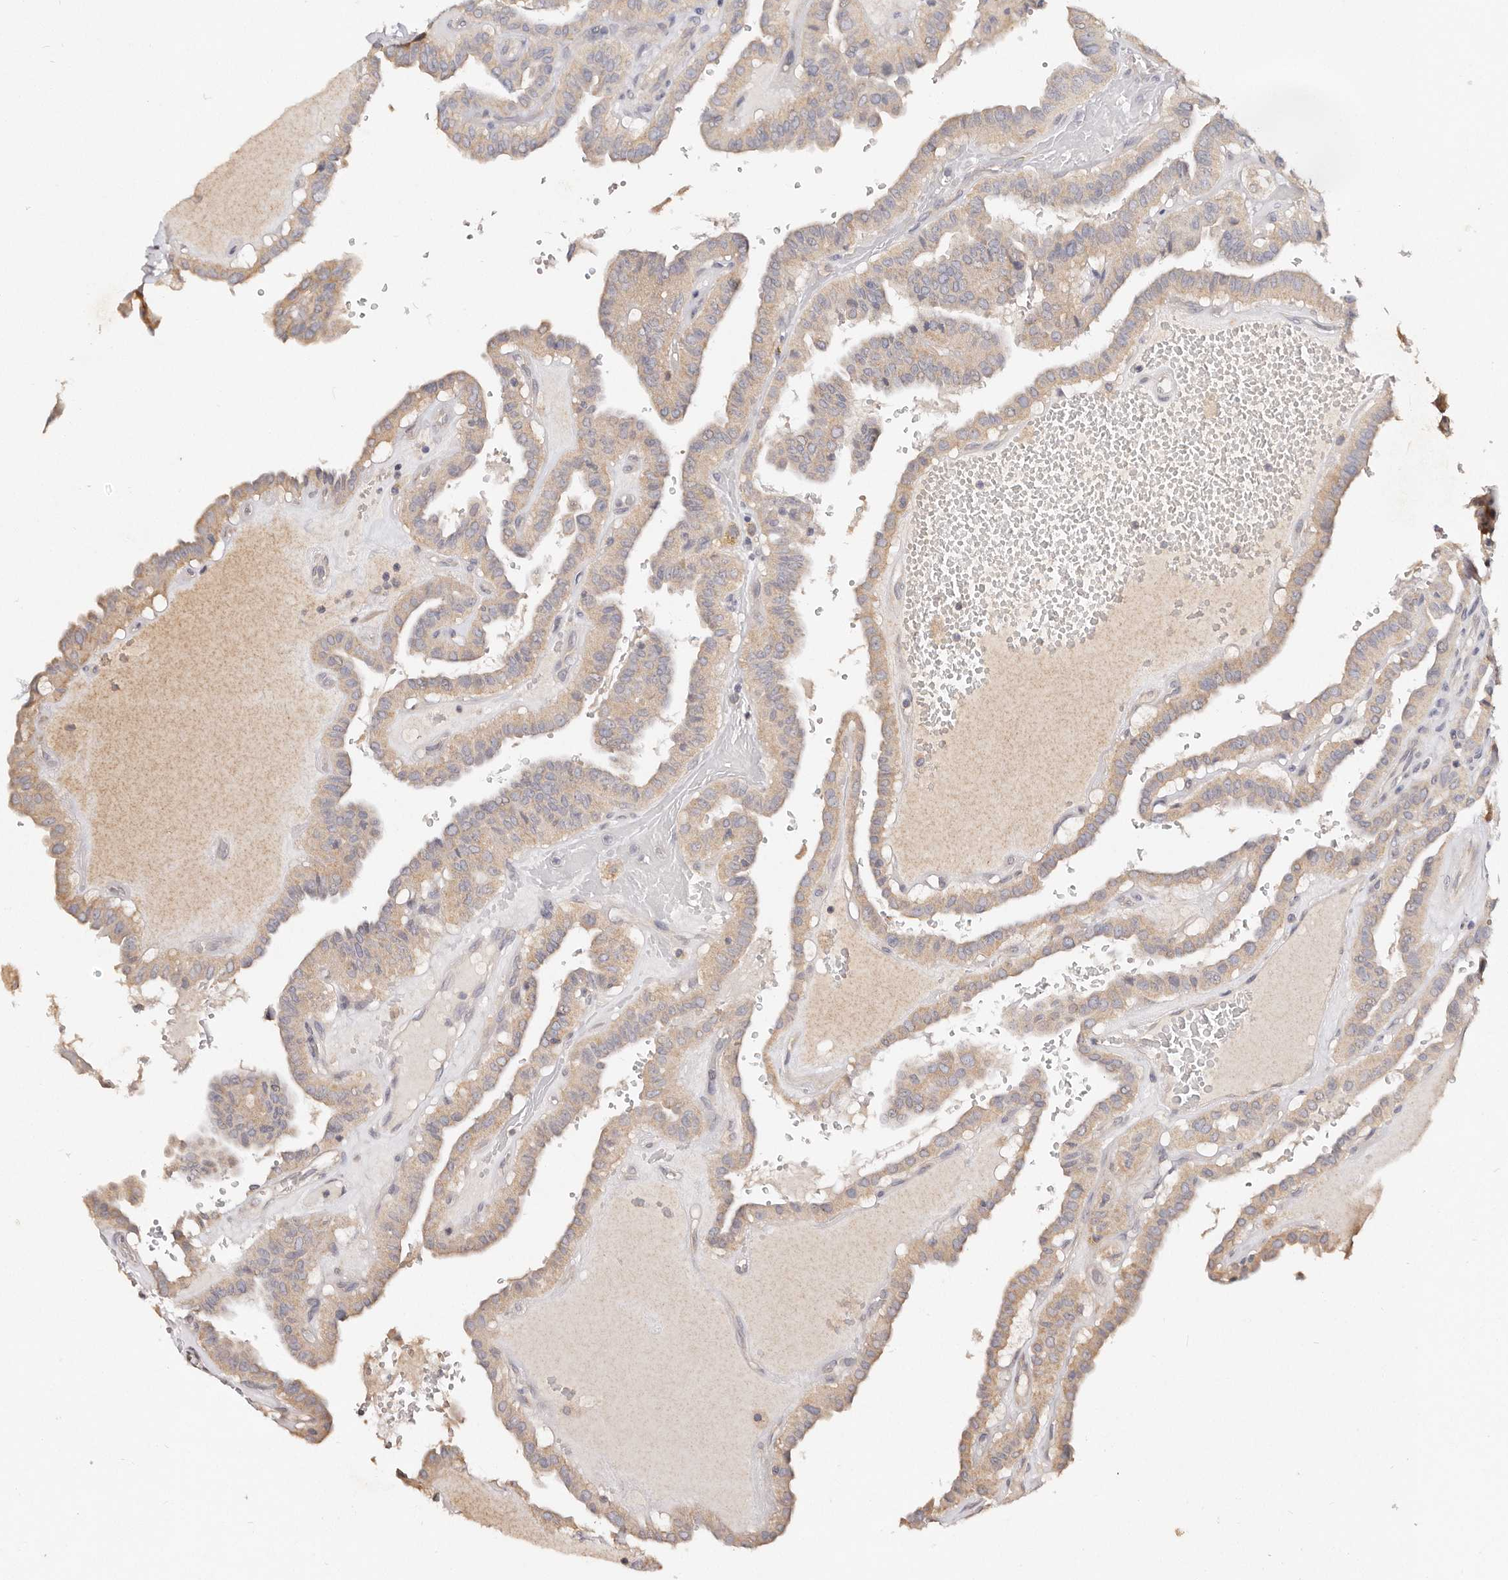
{"staining": {"intensity": "weak", "quantity": ">75%", "location": "cytoplasmic/membranous"}, "tissue": "thyroid cancer", "cell_type": "Tumor cells", "image_type": "cancer", "snomed": [{"axis": "morphology", "description": "Papillary adenocarcinoma, NOS"}, {"axis": "topography", "description": "Thyroid gland"}], "caption": "Immunohistochemistry of human papillary adenocarcinoma (thyroid) shows low levels of weak cytoplasmic/membranous expression in about >75% of tumor cells.", "gene": "VIPAS39", "patient": {"sex": "male", "age": 77}}